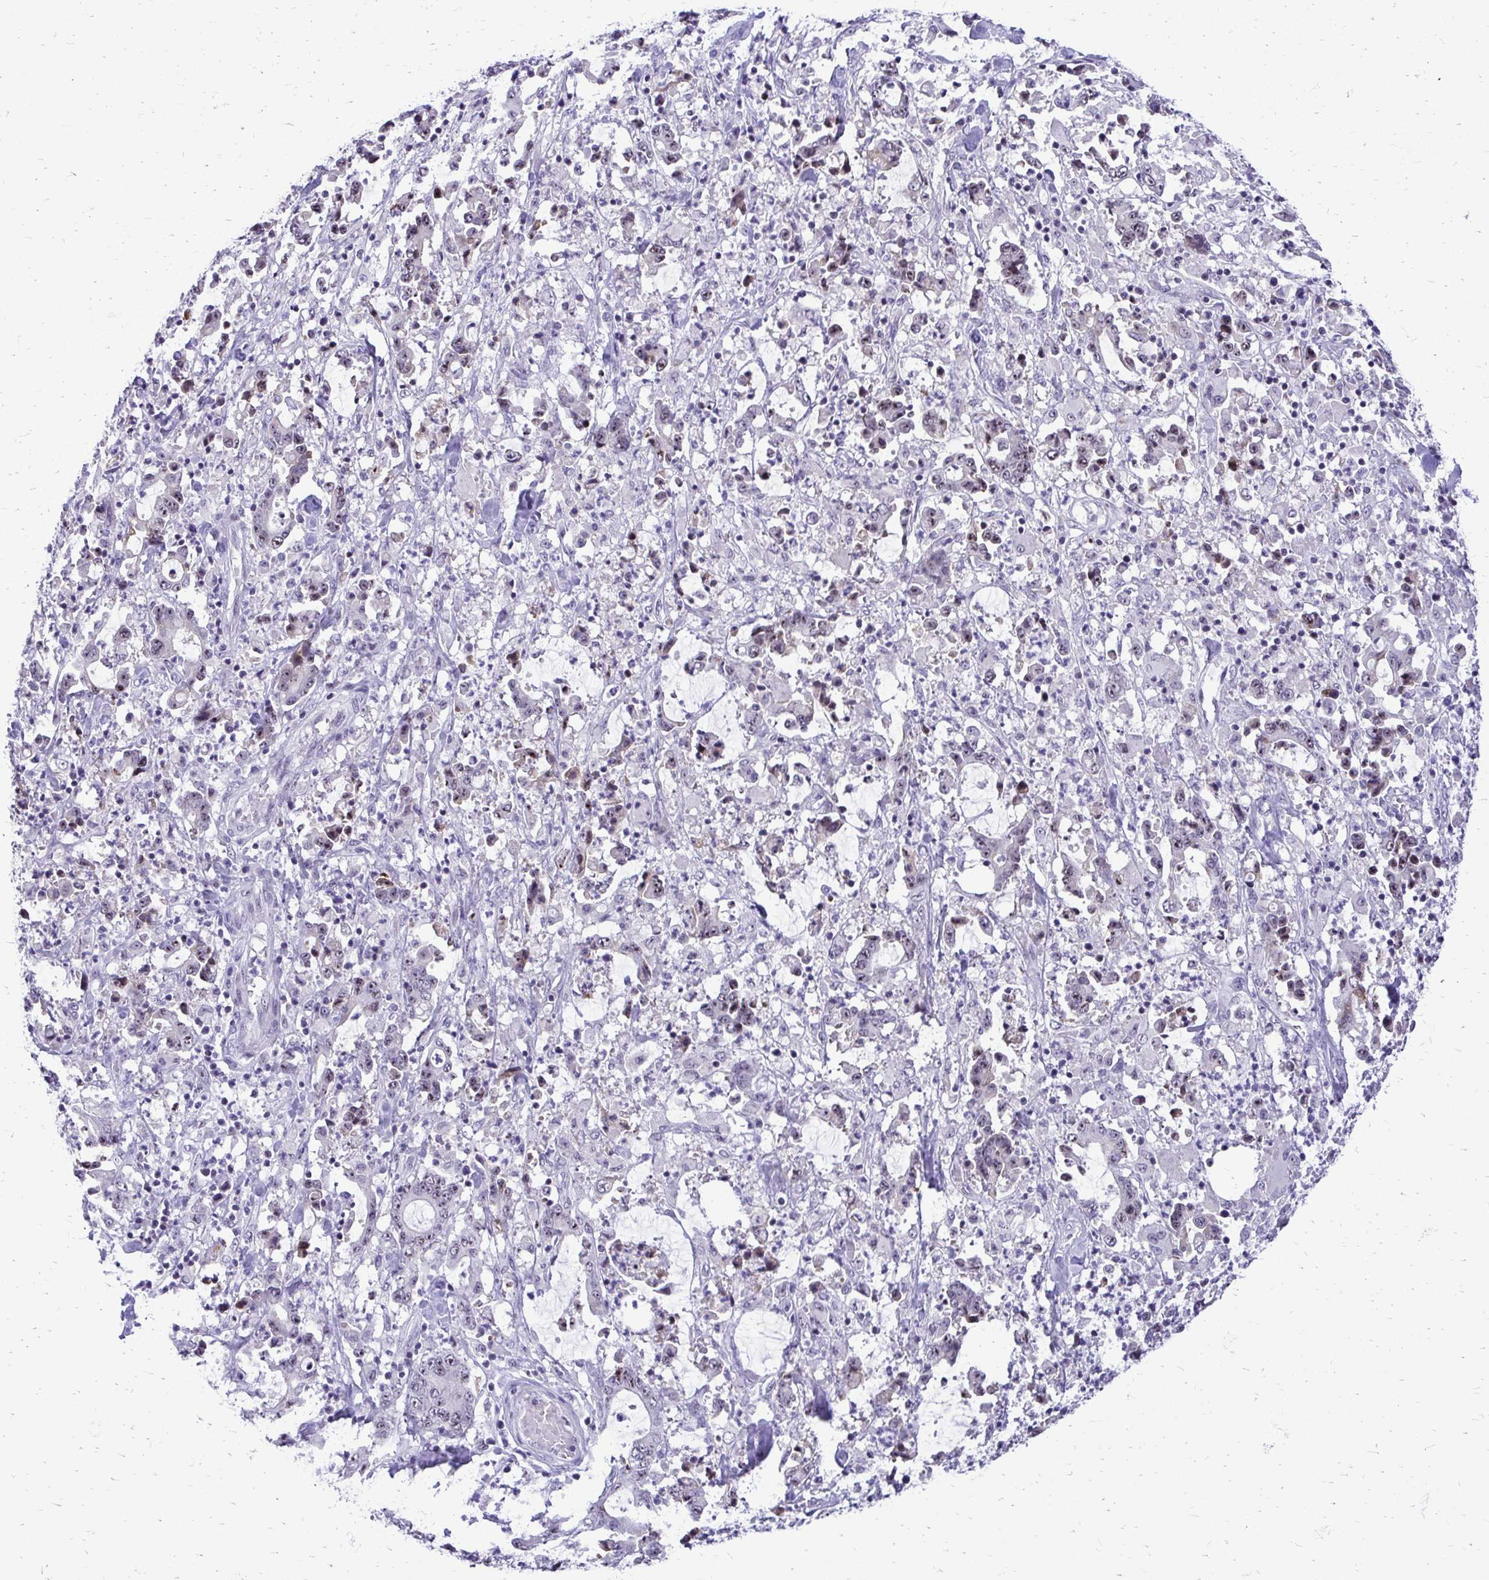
{"staining": {"intensity": "weak", "quantity": "<25%", "location": "nuclear"}, "tissue": "stomach cancer", "cell_type": "Tumor cells", "image_type": "cancer", "snomed": [{"axis": "morphology", "description": "Adenocarcinoma, NOS"}, {"axis": "topography", "description": "Stomach, upper"}], "caption": "Stomach cancer was stained to show a protein in brown. There is no significant staining in tumor cells.", "gene": "NIFK", "patient": {"sex": "male", "age": 68}}